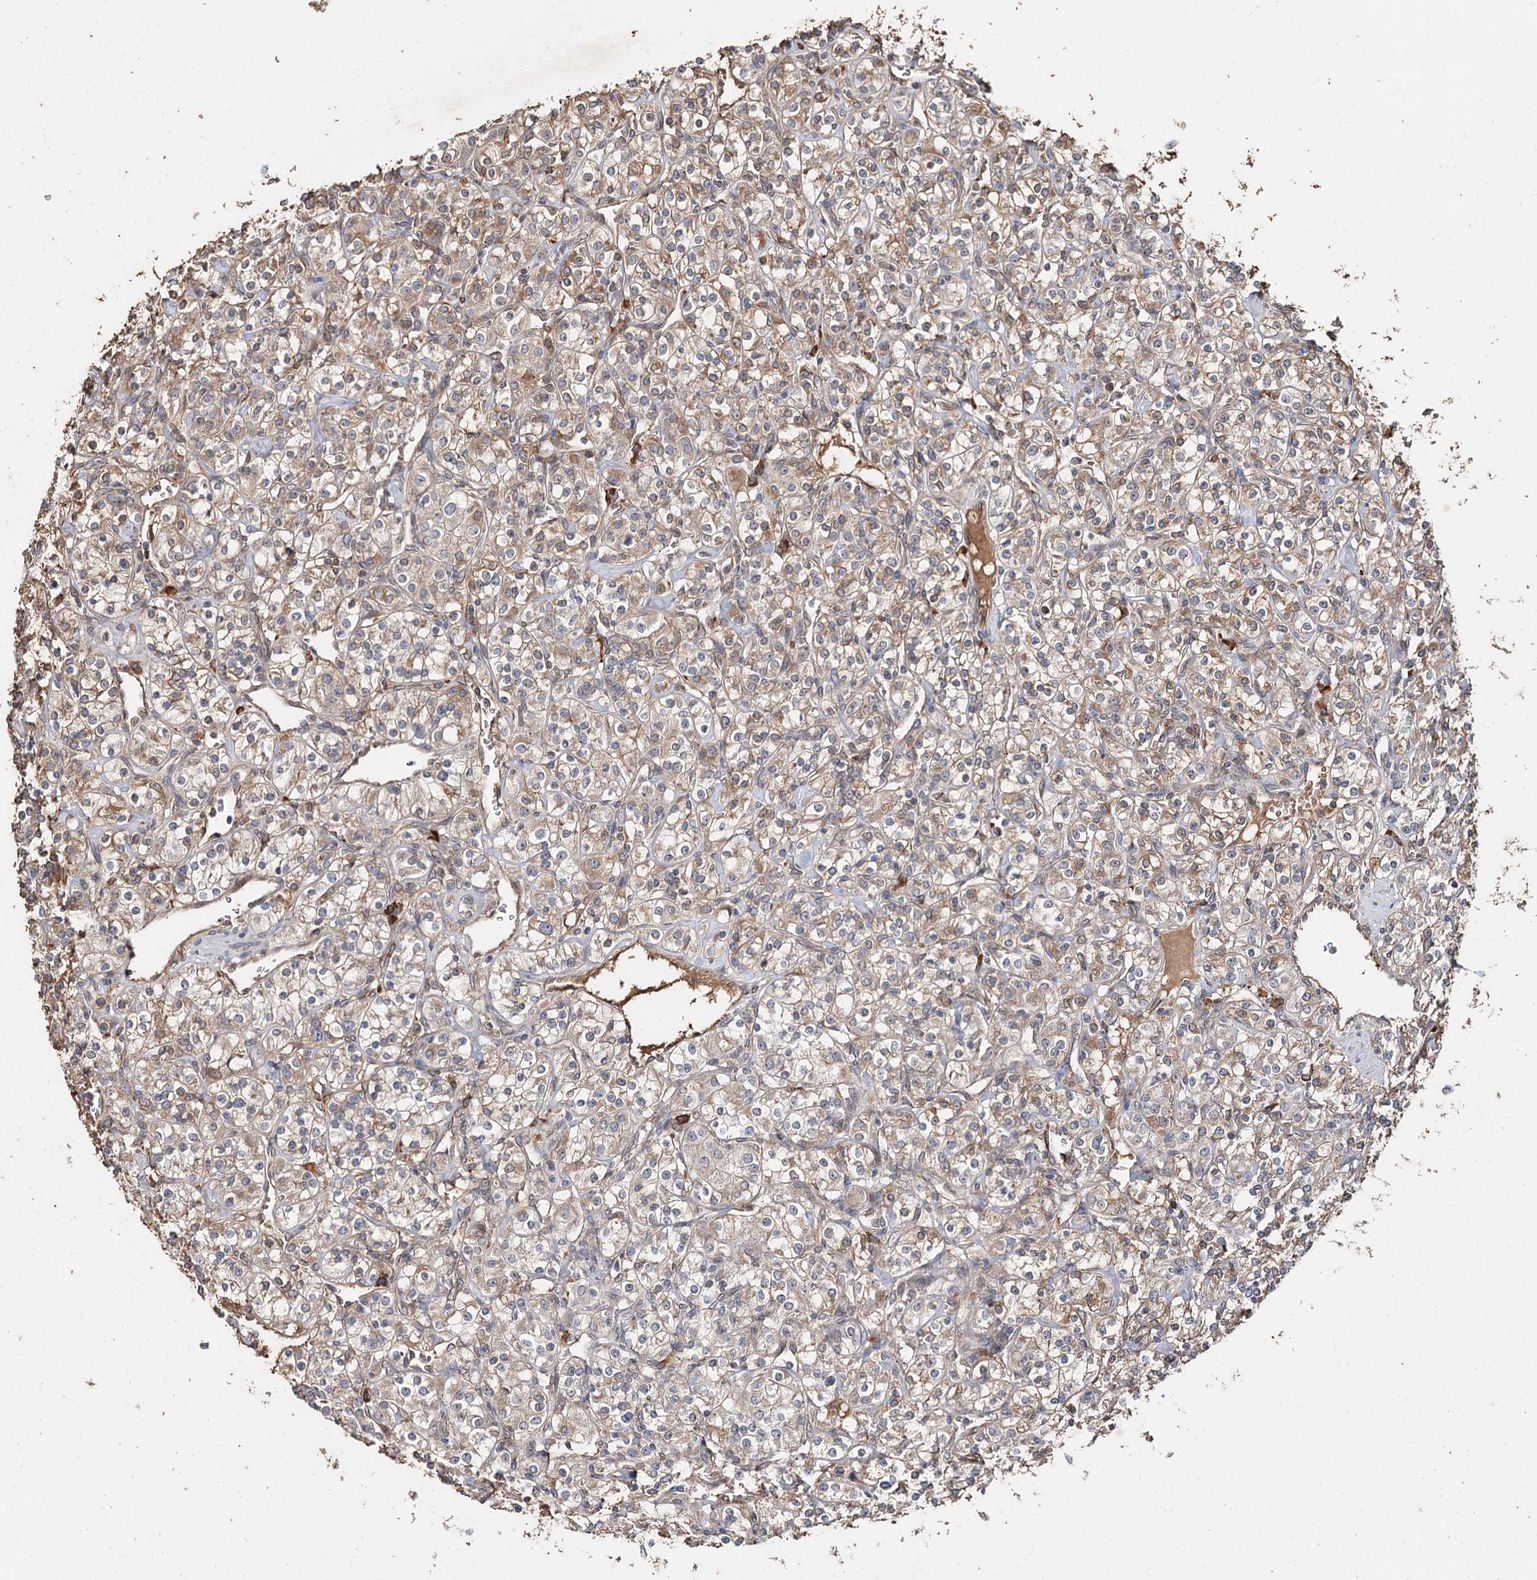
{"staining": {"intensity": "weak", "quantity": ">75%", "location": "cytoplasmic/membranous"}, "tissue": "renal cancer", "cell_type": "Tumor cells", "image_type": "cancer", "snomed": [{"axis": "morphology", "description": "Adenocarcinoma, NOS"}, {"axis": "topography", "description": "Kidney"}], "caption": "This micrograph demonstrates immunohistochemistry (IHC) staining of human renal cancer, with low weak cytoplasmic/membranous positivity in about >75% of tumor cells.", "gene": "SYVN1", "patient": {"sex": "male", "age": 77}}